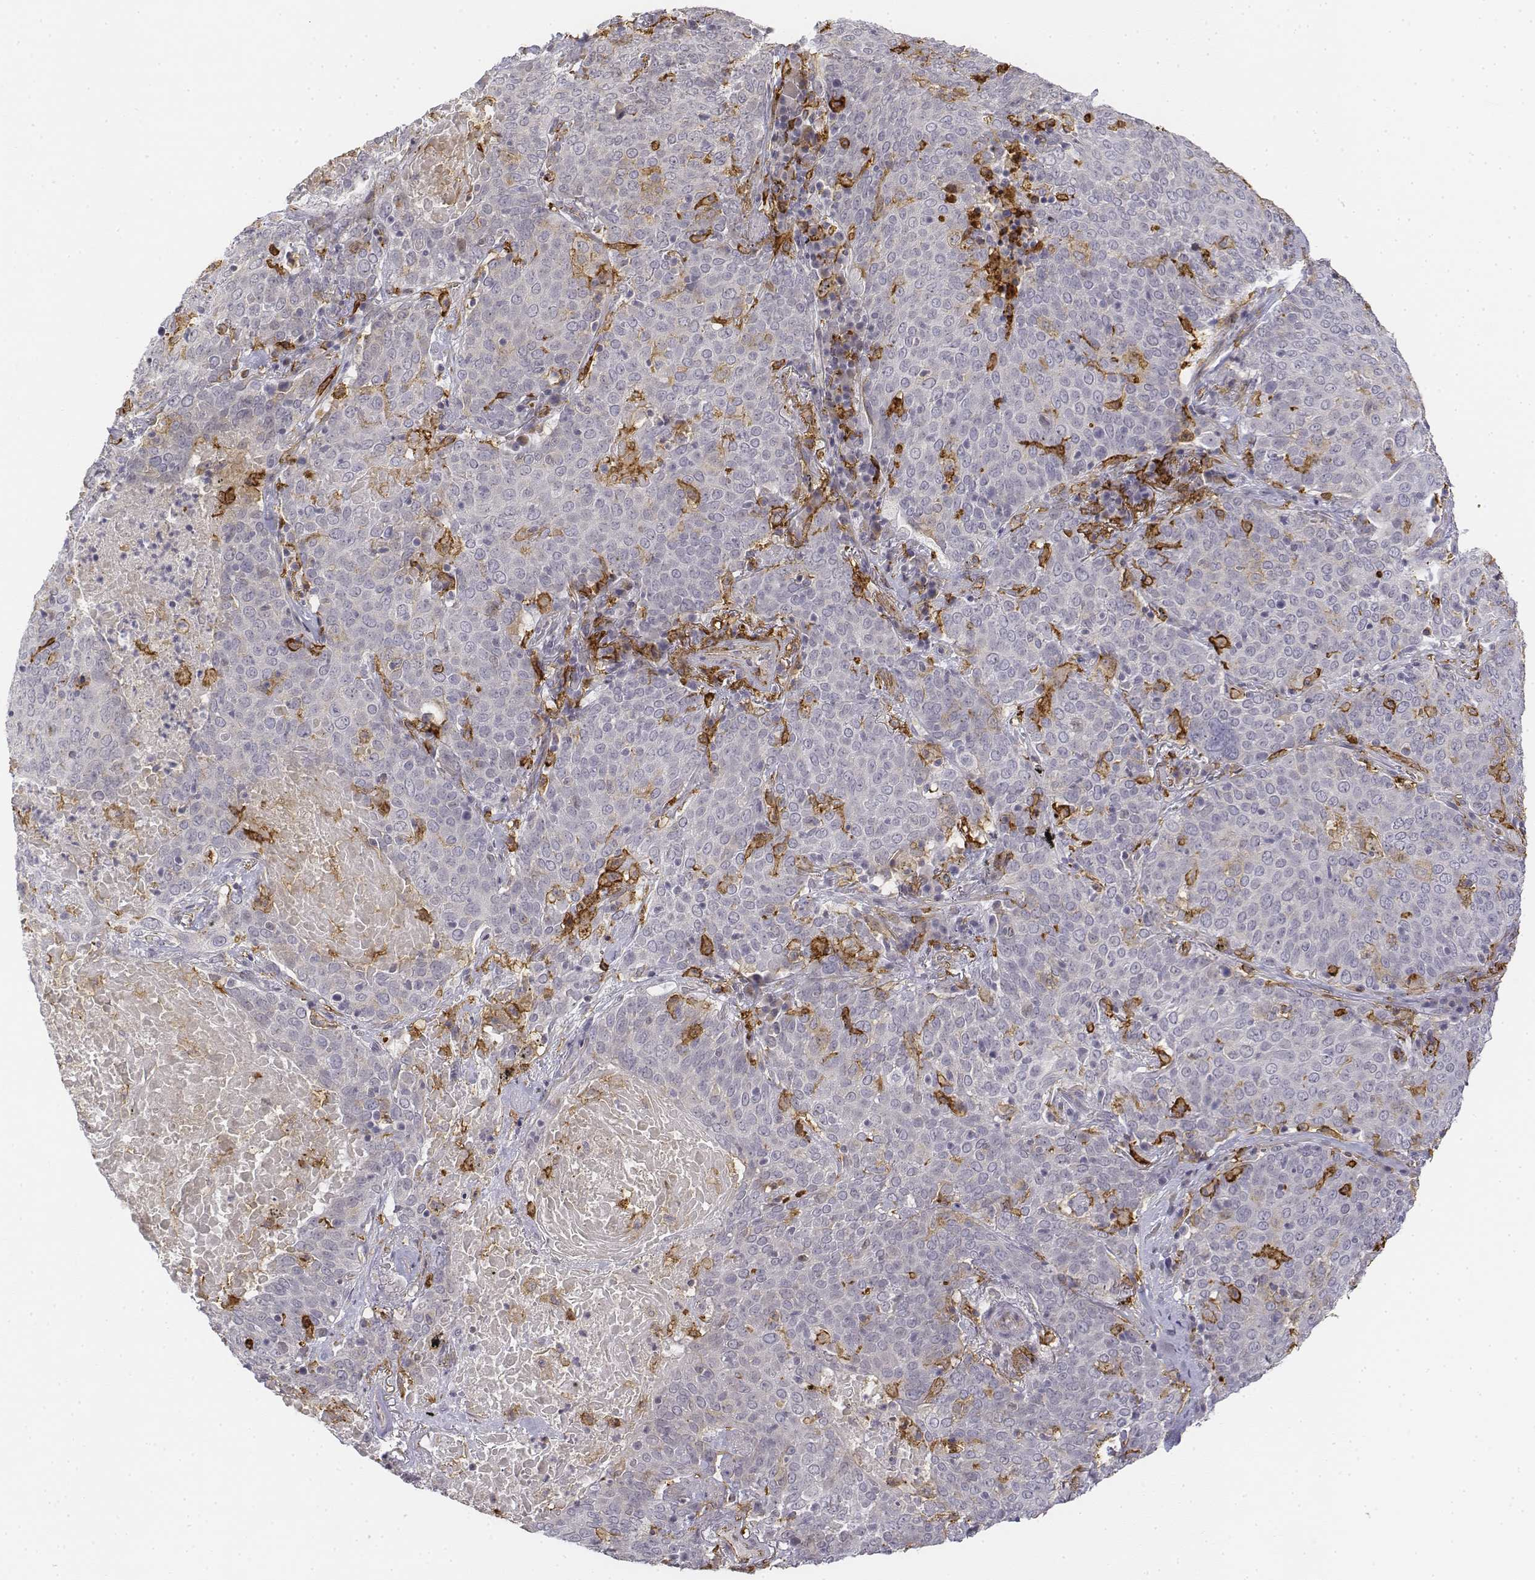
{"staining": {"intensity": "negative", "quantity": "none", "location": "none"}, "tissue": "lung cancer", "cell_type": "Tumor cells", "image_type": "cancer", "snomed": [{"axis": "morphology", "description": "Squamous cell carcinoma, NOS"}, {"axis": "topography", "description": "Lung"}], "caption": "Lung cancer was stained to show a protein in brown. There is no significant staining in tumor cells. (Immunohistochemistry, brightfield microscopy, high magnification).", "gene": "CD14", "patient": {"sex": "male", "age": 82}}